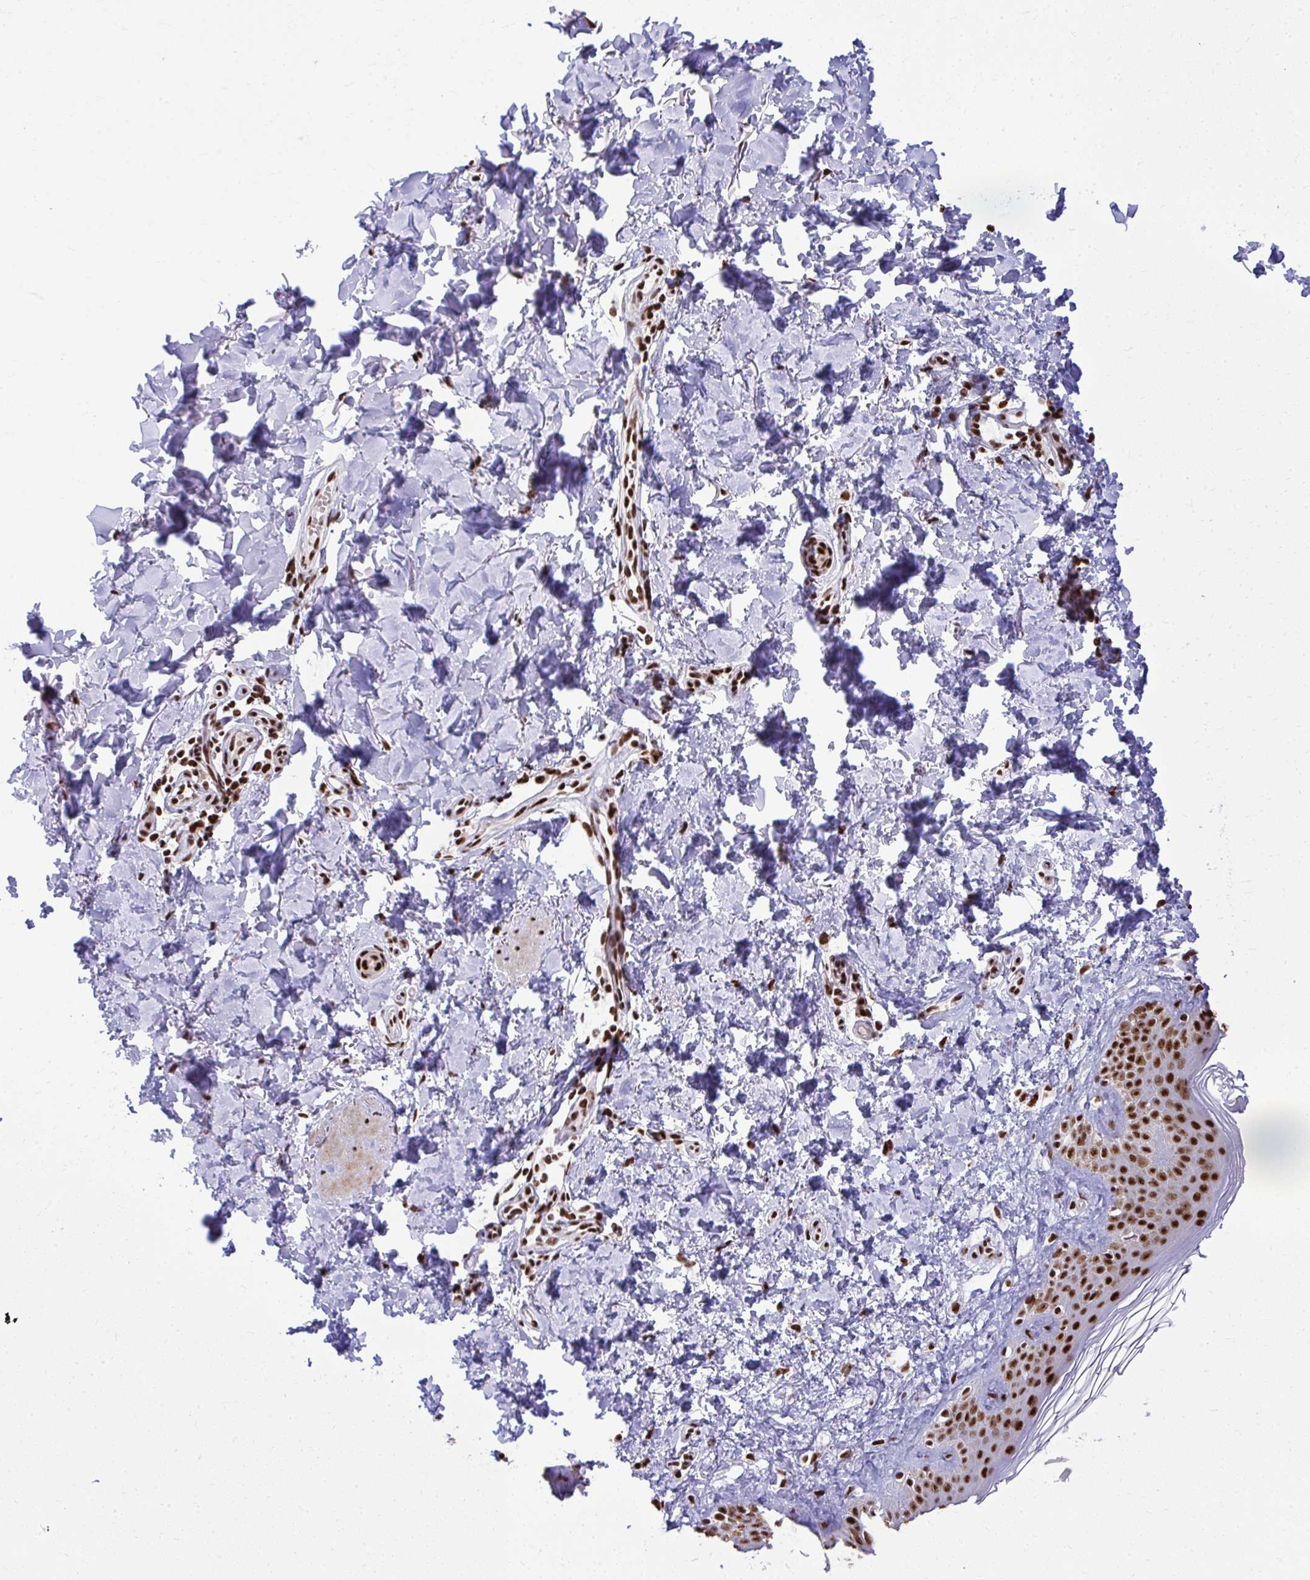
{"staining": {"intensity": "moderate", "quantity": ">75%", "location": "nuclear"}, "tissue": "skin", "cell_type": "Fibroblasts", "image_type": "normal", "snomed": [{"axis": "morphology", "description": "Normal tissue, NOS"}, {"axis": "topography", "description": "Skin"}, {"axis": "topography", "description": "Peripheral nerve tissue"}], "caption": "This micrograph exhibits IHC staining of normal human skin, with medium moderate nuclear expression in about >75% of fibroblasts.", "gene": "PRPF19", "patient": {"sex": "female", "age": 45}}